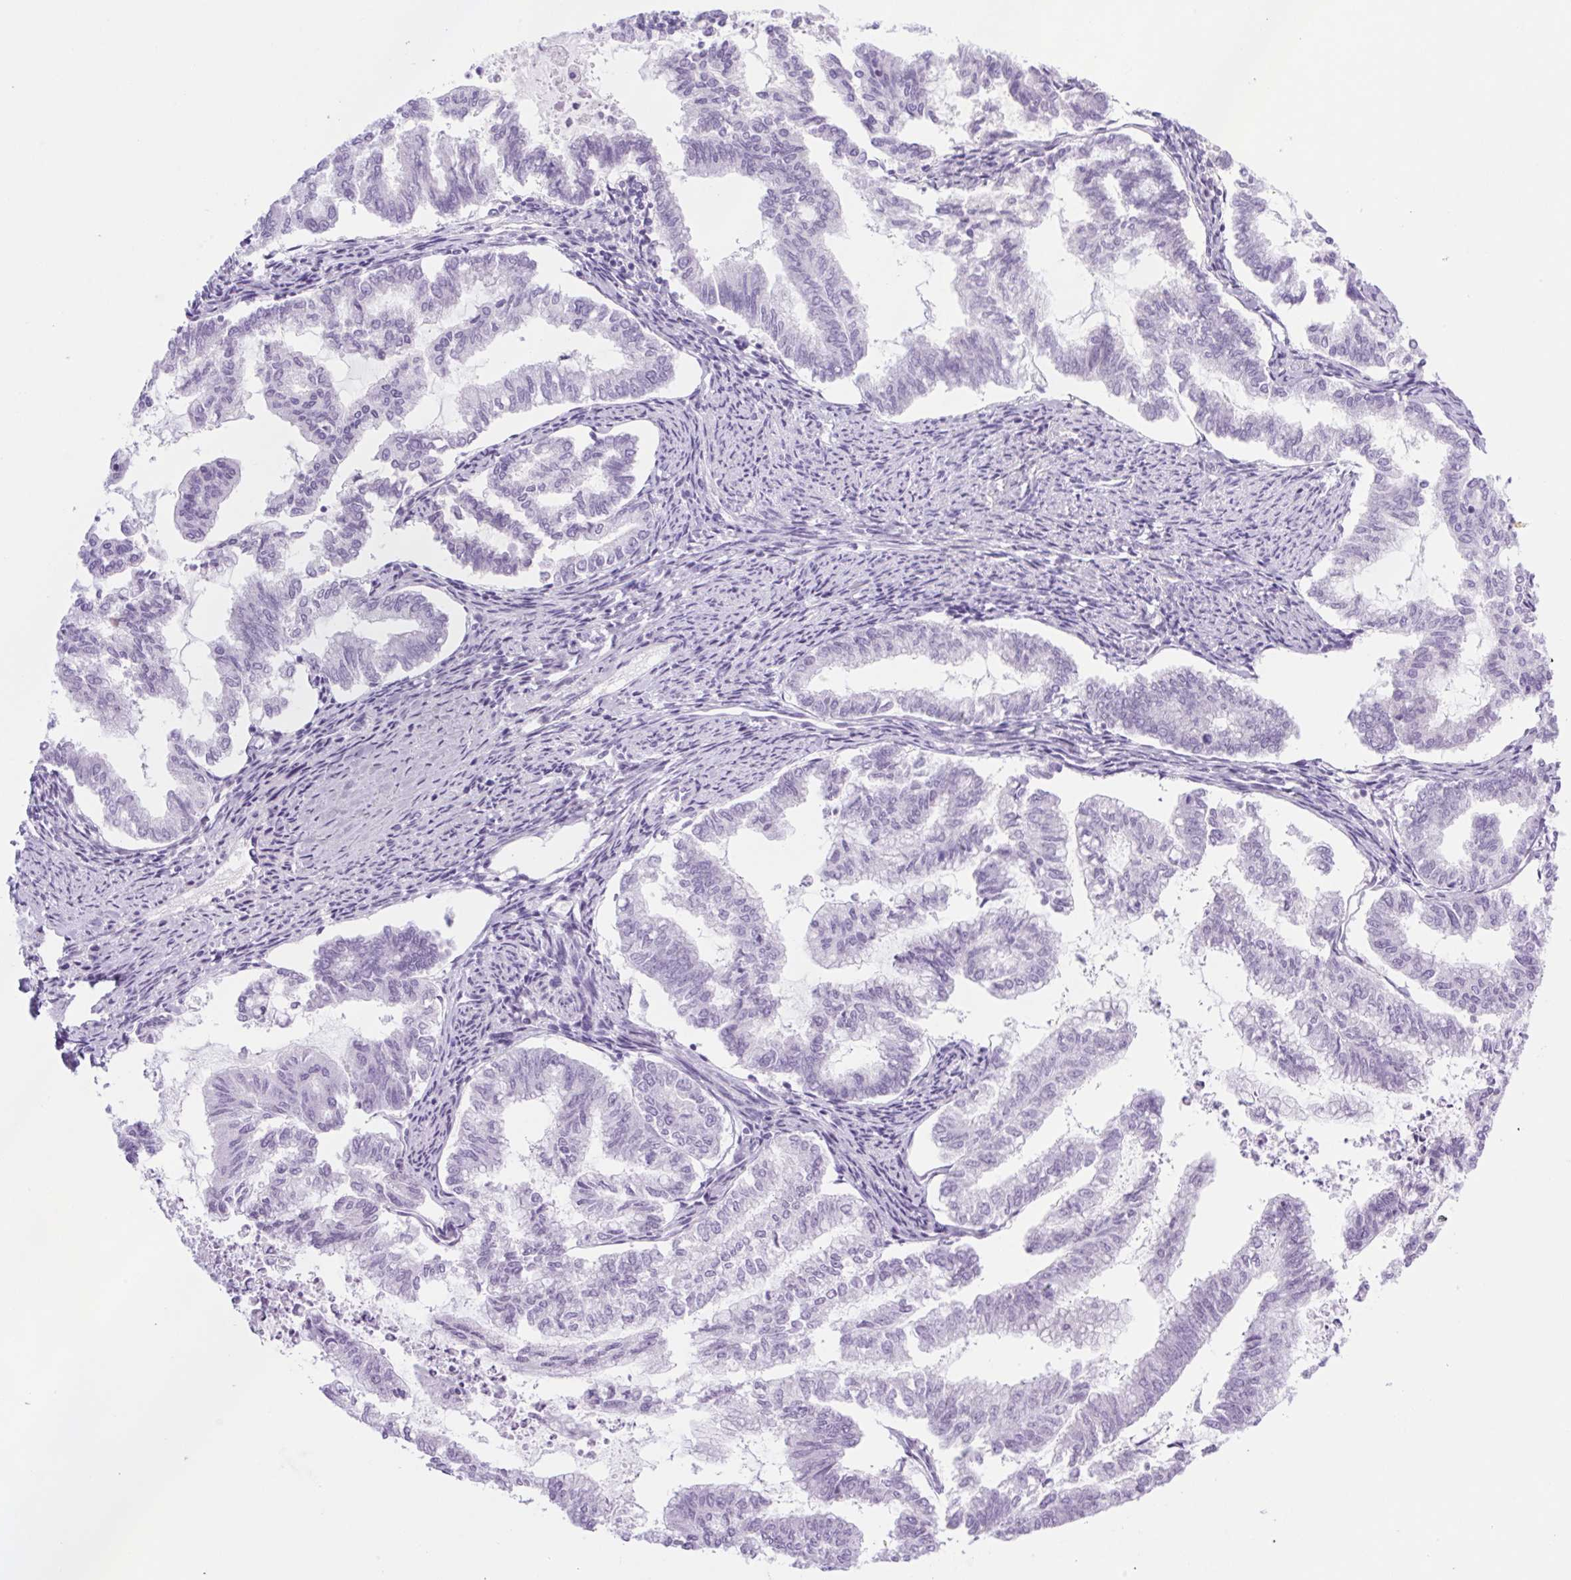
{"staining": {"intensity": "negative", "quantity": "none", "location": "none"}, "tissue": "endometrial cancer", "cell_type": "Tumor cells", "image_type": "cancer", "snomed": [{"axis": "morphology", "description": "Adenocarcinoma, NOS"}, {"axis": "topography", "description": "Endometrium"}], "caption": "Immunohistochemistry photomicrograph of neoplastic tissue: endometrial adenocarcinoma stained with DAB demonstrates no significant protein staining in tumor cells.", "gene": "SPACA5B", "patient": {"sex": "female", "age": 79}}